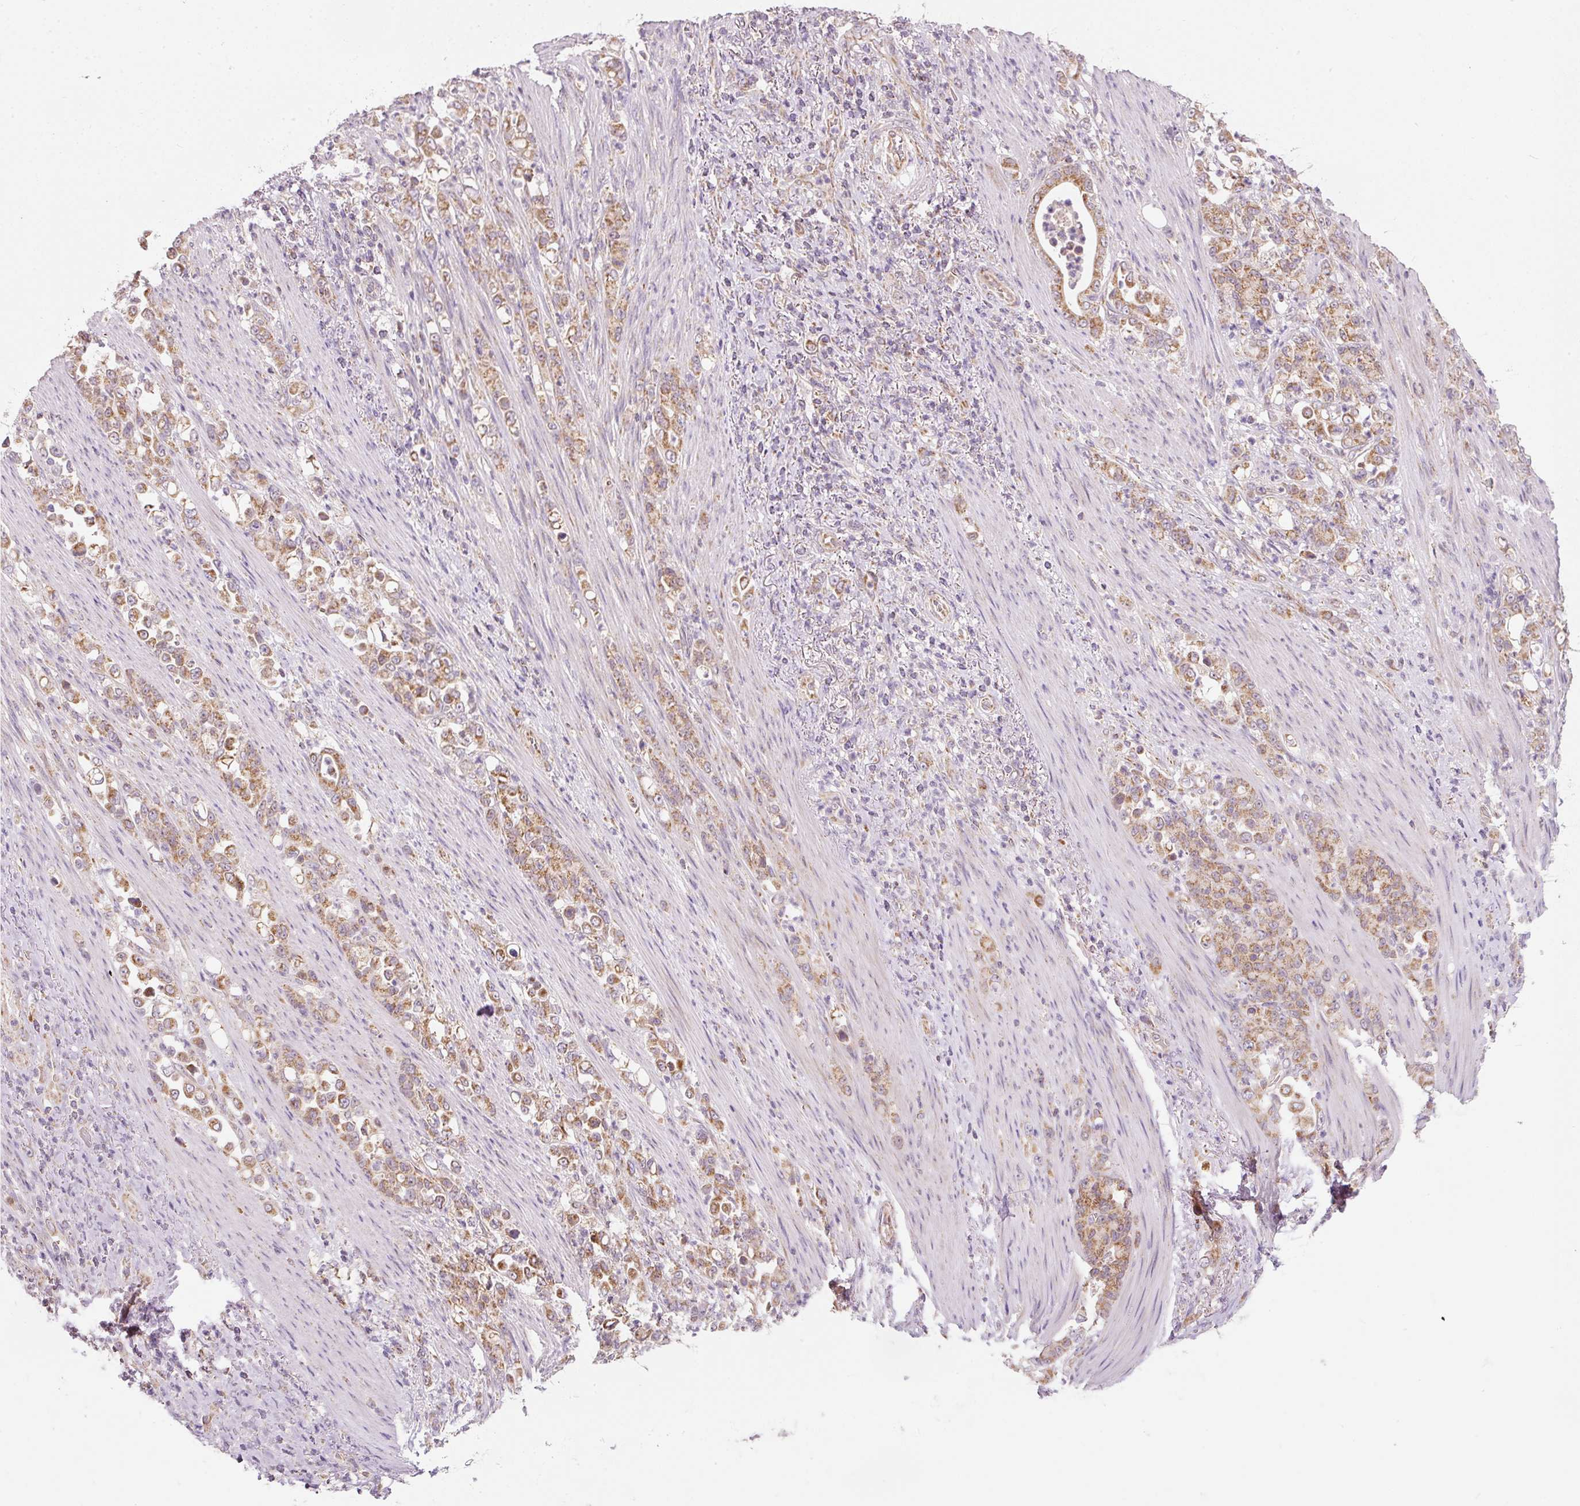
{"staining": {"intensity": "moderate", "quantity": ">75%", "location": "cytoplasmic/membranous"}, "tissue": "stomach cancer", "cell_type": "Tumor cells", "image_type": "cancer", "snomed": [{"axis": "morphology", "description": "Normal tissue, NOS"}, {"axis": "morphology", "description": "Adenocarcinoma, NOS"}, {"axis": "topography", "description": "Stomach"}], "caption": "A brown stain highlights moderate cytoplasmic/membranous staining of a protein in human stomach adenocarcinoma tumor cells.", "gene": "FAM78B", "patient": {"sex": "female", "age": 79}}